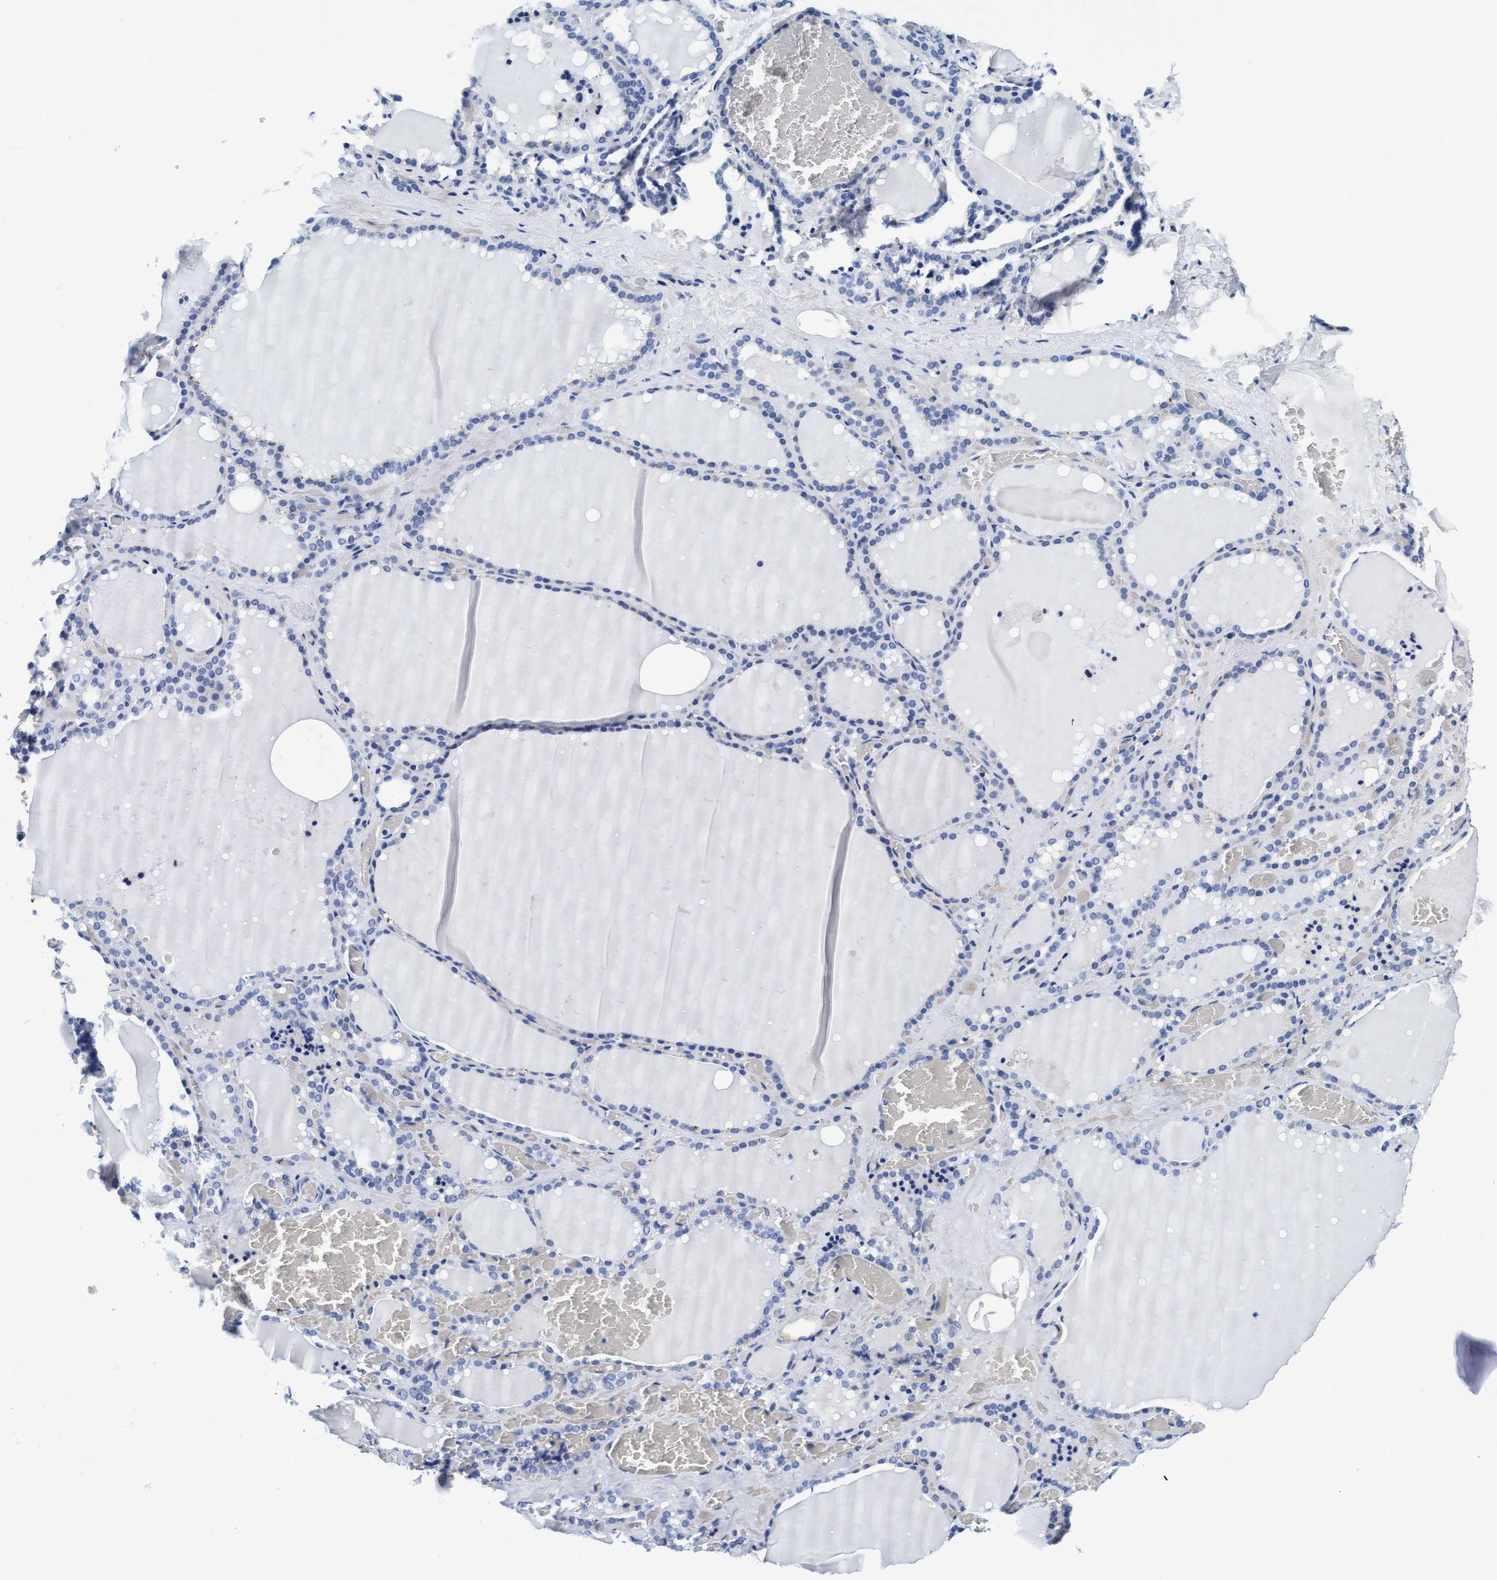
{"staining": {"intensity": "negative", "quantity": "none", "location": "none"}, "tissue": "thyroid gland", "cell_type": "Glandular cells", "image_type": "normal", "snomed": [{"axis": "morphology", "description": "Normal tissue, NOS"}, {"axis": "topography", "description": "Thyroid gland"}], "caption": "IHC photomicrograph of unremarkable human thyroid gland stained for a protein (brown), which shows no staining in glandular cells.", "gene": "ARSG", "patient": {"sex": "female", "age": 22}}